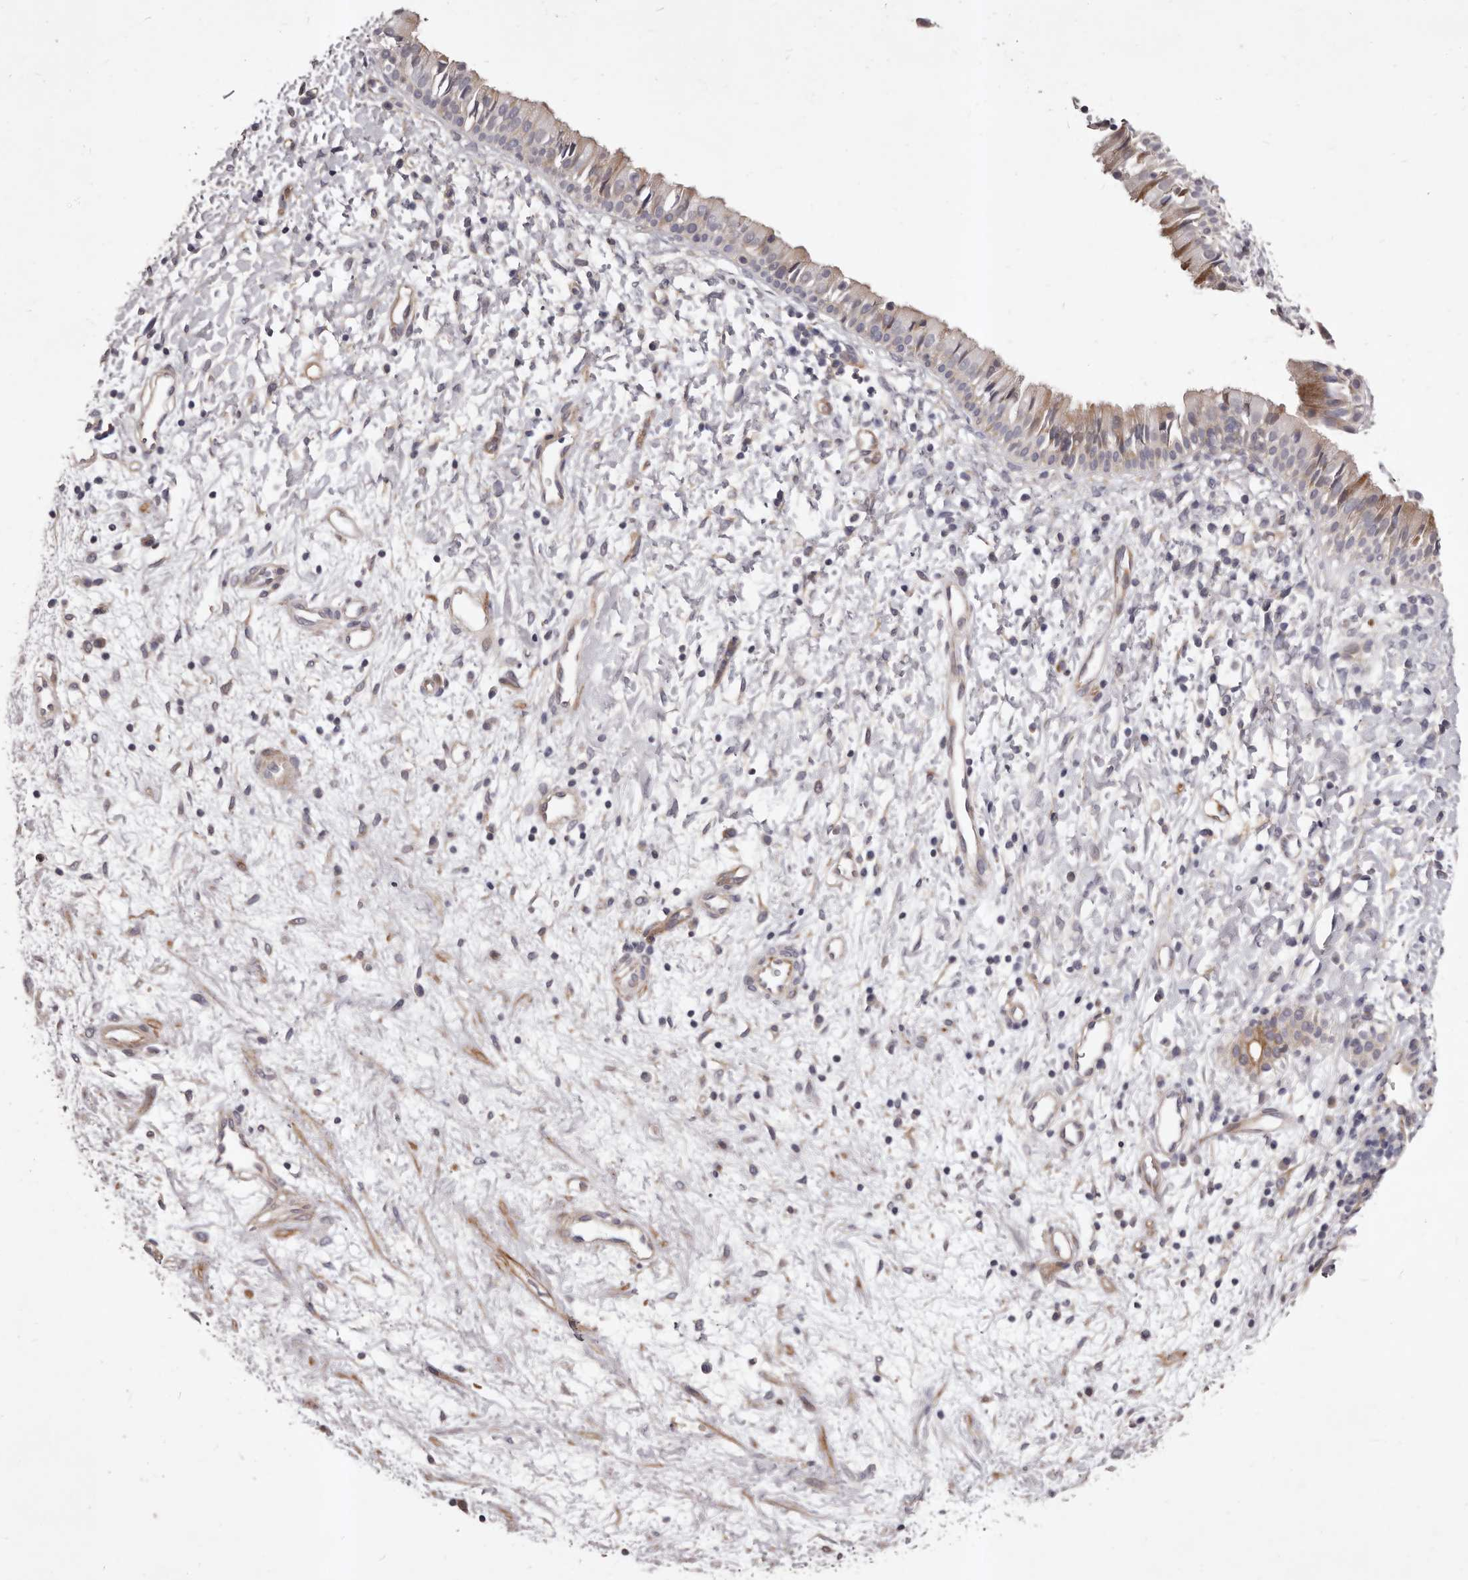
{"staining": {"intensity": "weak", "quantity": "25%-75%", "location": "cytoplasmic/membranous"}, "tissue": "nasopharynx", "cell_type": "Respiratory epithelial cells", "image_type": "normal", "snomed": [{"axis": "morphology", "description": "Normal tissue, NOS"}, {"axis": "topography", "description": "Nasopharynx"}], "caption": "Immunohistochemical staining of benign human nasopharynx exhibits 25%-75% levels of weak cytoplasmic/membranous protein staining in approximately 25%-75% of respiratory epithelial cells. (Stains: DAB in brown, nuclei in blue, Microscopy: brightfield microscopy at high magnification).", "gene": "ALPK1", "patient": {"sex": "male", "age": 22}}